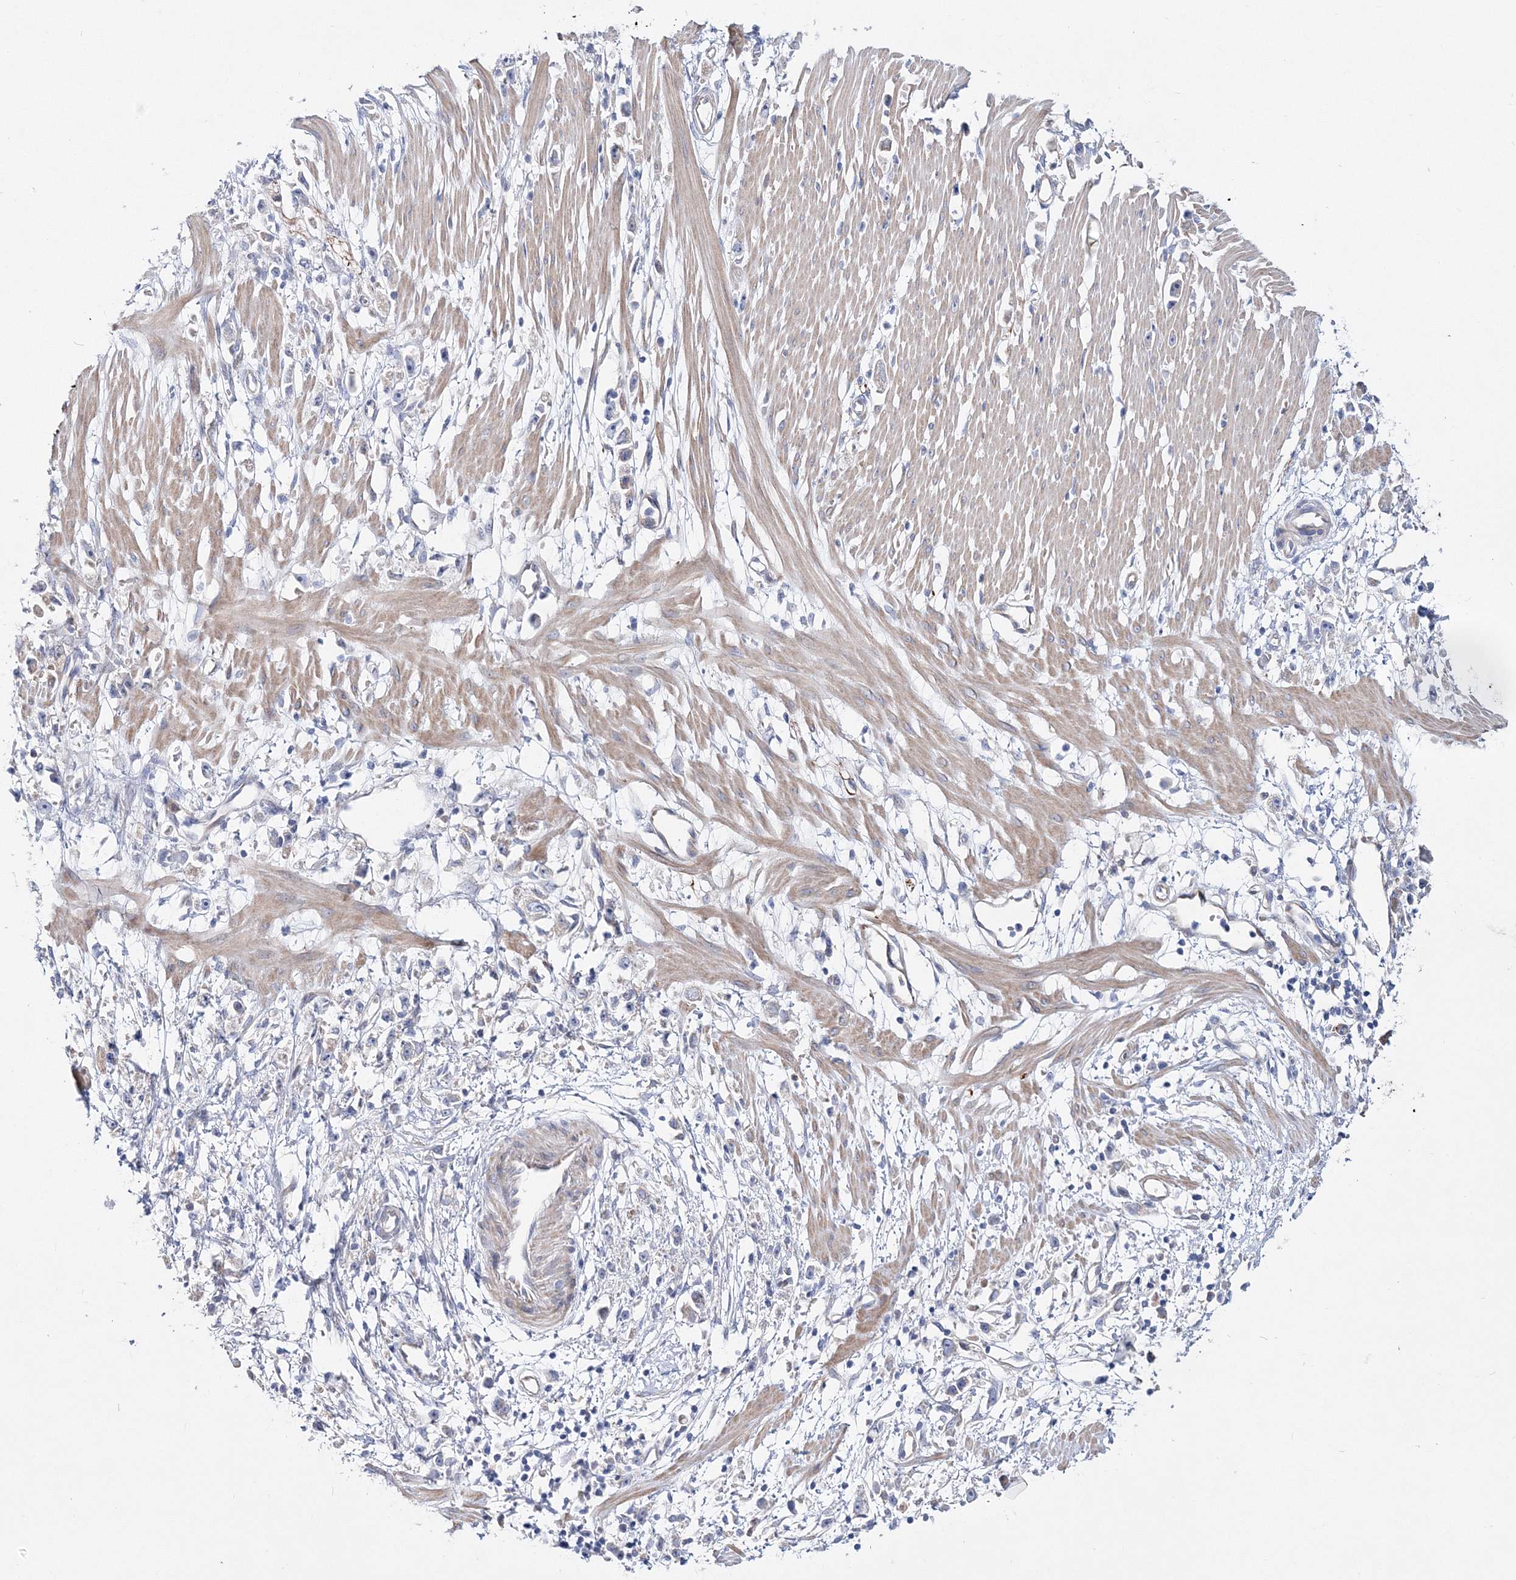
{"staining": {"intensity": "negative", "quantity": "none", "location": "none"}, "tissue": "stomach cancer", "cell_type": "Tumor cells", "image_type": "cancer", "snomed": [{"axis": "morphology", "description": "Adenocarcinoma, NOS"}, {"axis": "topography", "description": "Stomach"}], "caption": "Image shows no significant protein expression in tumor cells of stomach cancer.", "gene": "ARHGAP32", "patient": {"sex": "female", "age": 59}}